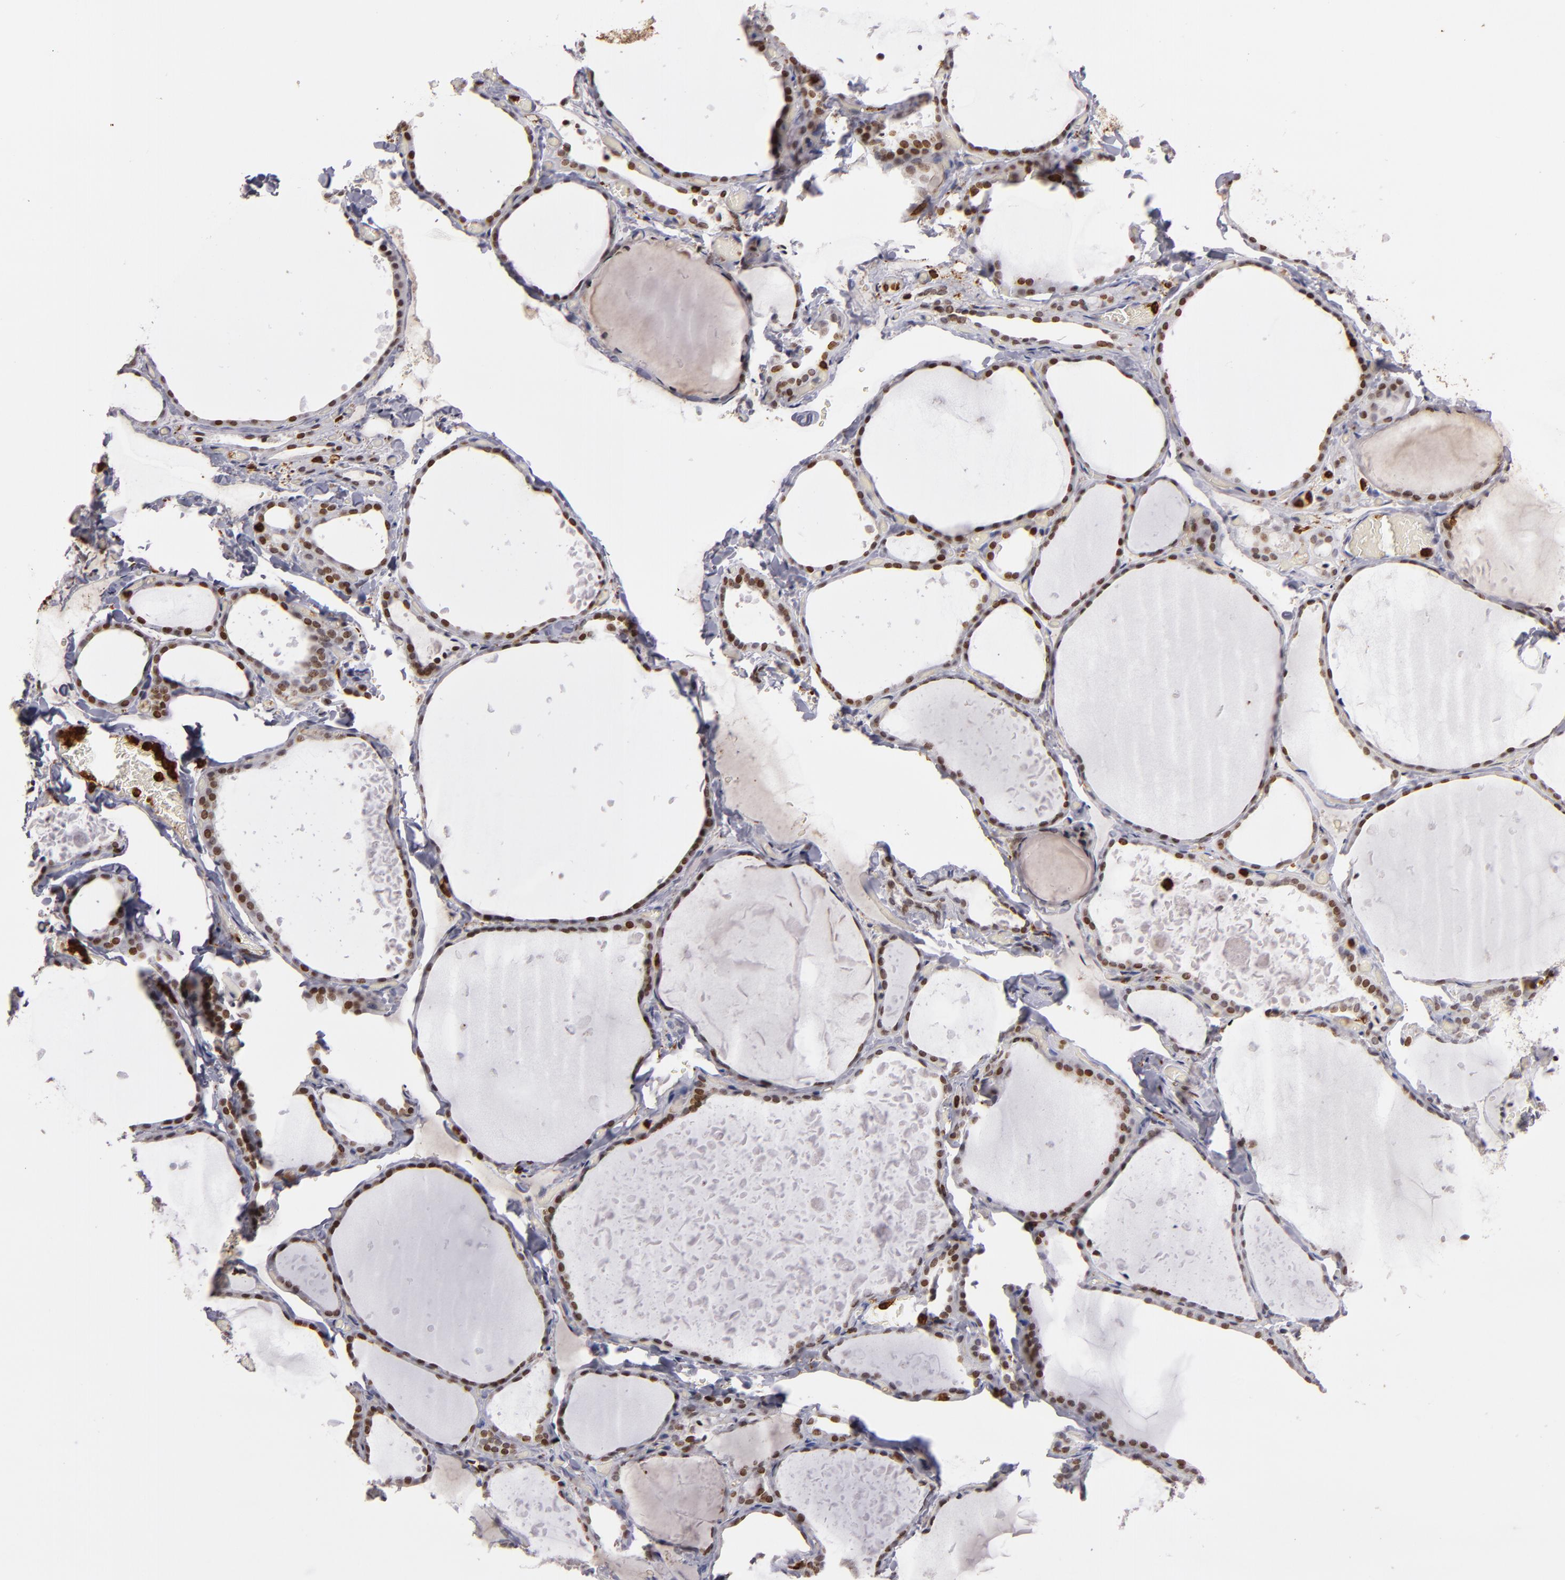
{"staining": {"intensity": "moderate", "quantity": "25%-75%", "location": "nuclear"}, "tissue": "thyroid gland", "cell_type": "Glandular cells", "image_type": "normal", "snomed": [{"axis": "morphology", "description": "Normal tissue, NOS"}, {"axis": "topography", "description": "Thyroid gland"}], "caption": "This photomicrograph reveals normal thyroid gland stained with immunohistochemistry (IHC) to label a protein in brown. The nuclear of glandular cells show moderate positivity for the protein. Nuclei are counter-stained blue.", "gene": "WAS", "patient": {"sex": "female", "age": 22}}